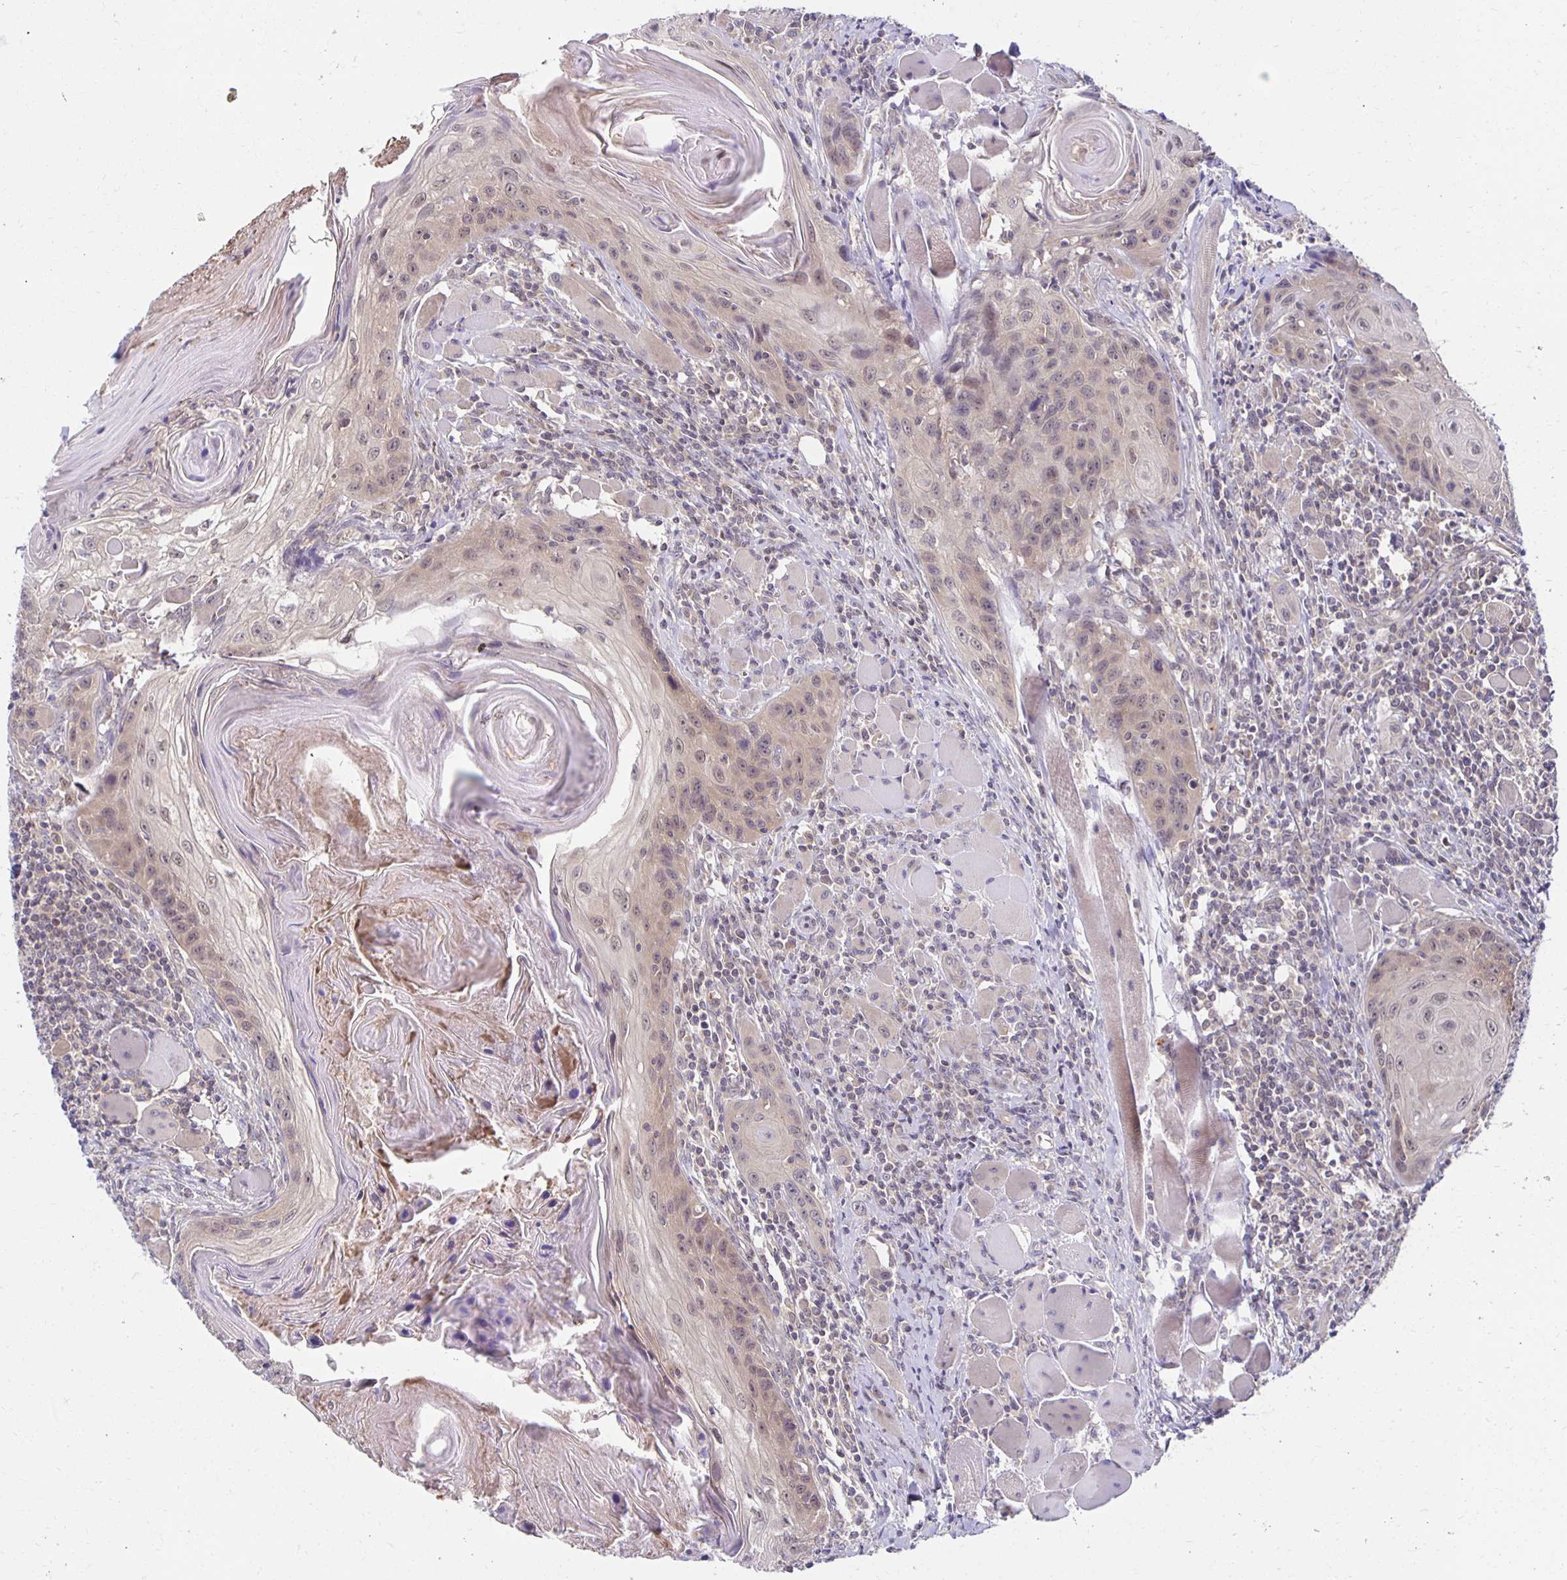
{"staining": {"intensity": "weak", "quantity": "25%-75%", "location": "cytoplasmic/membranous,nuclear"}, "tissue": "head and neck cancer", "cell_type": "Tumor cells", "image_type": "cancer", "snomed": [{"axis": "morphology", "description": "Squamous cell carcinoma, NOS"}, {"axis": "topography", "description": "Oral tissue"}, {"axis": "topography", "description": "Head-Neck"}], "caption": "This micrograph shows immunohistochemistry staining of human head and neck squamous cell carcinoma, with low weak cytoplasmic/membranous and nuclear expression in about 25%-75% of tumor cells.", "gene": "MIEN1", "patient": {"sex": "male", "age": 58}}